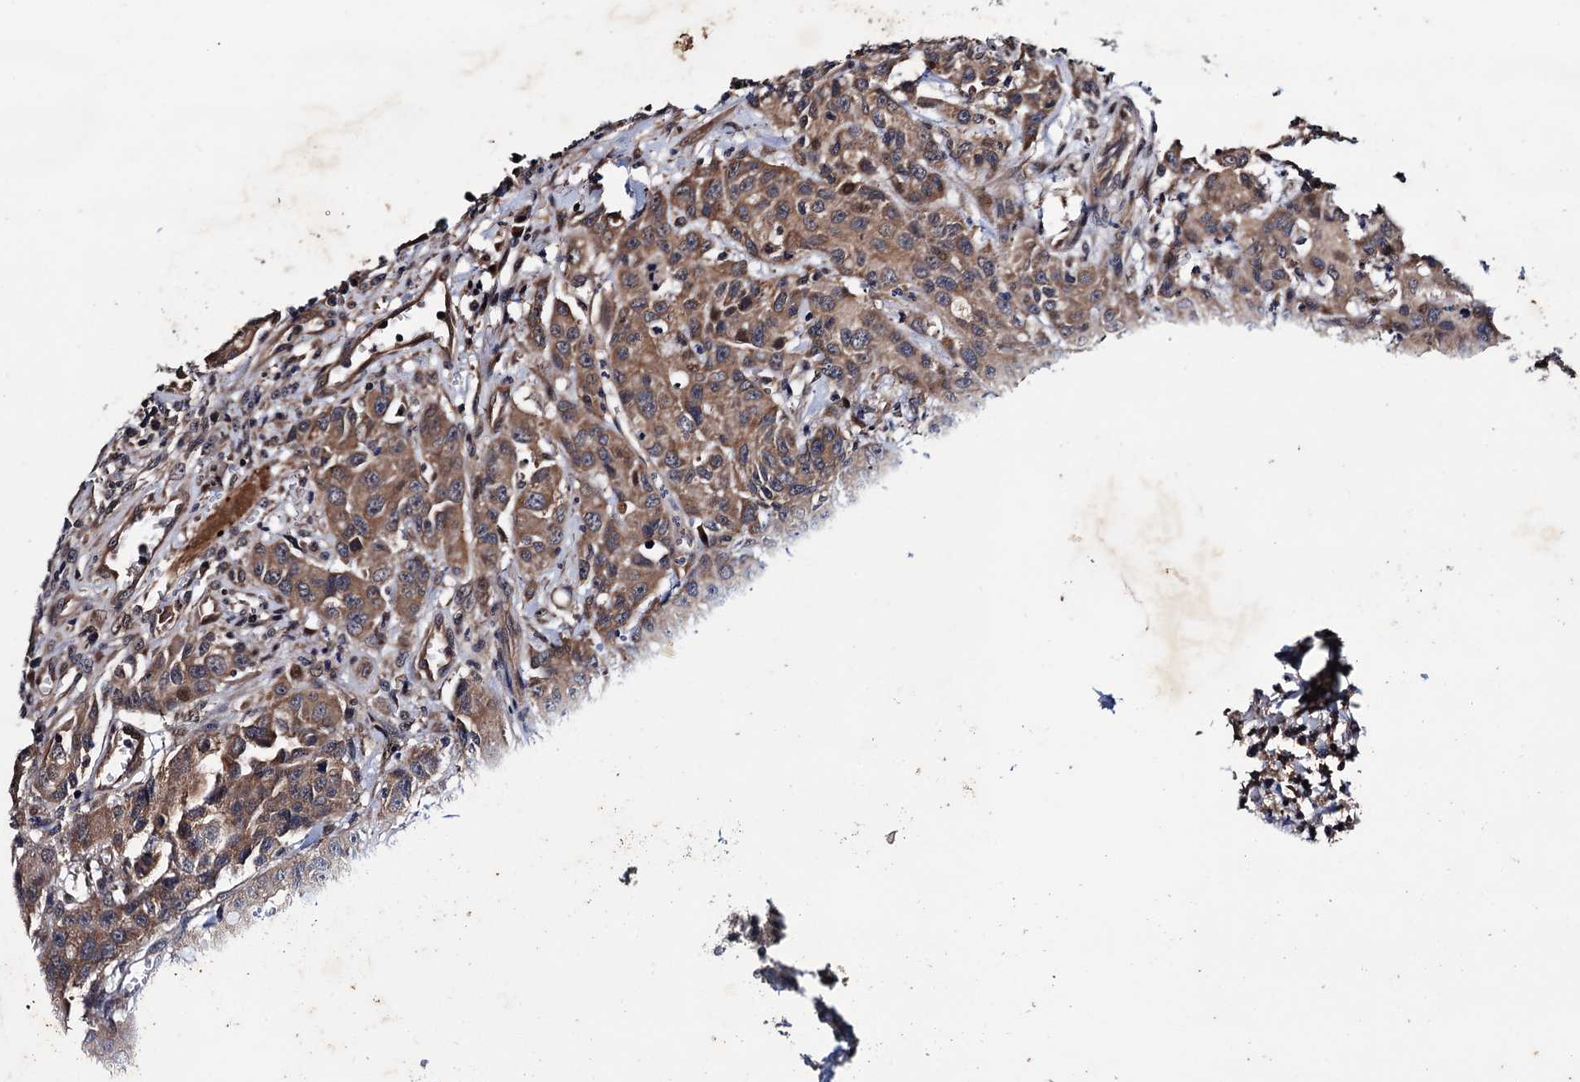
{"staining": {"intensity": "moderate", "quantity": ">75%", "location": "cytoplasmic/membranous"}, "tissue": "colorectal cancer", "cell_type": "Tumor cells", "image_type": "cancer", "snomed": [{"axis": "morphology", "description": "Adenocarcinoma, NOS"}, {"axis": "topography", "description": "Colon"}], "caption": "Immunohistochemistry (IHC) of human colorectal cancer (adenocarcinoma) exhibits medium levels of moderate cytoplasmic/membranous positivity in approximately >75% of tumor cells. The protein of interest is shown in brown color, while the nuclei are stained blue.", "gene": "NAA16", "patient": {"sex": "male", "age": 62}}